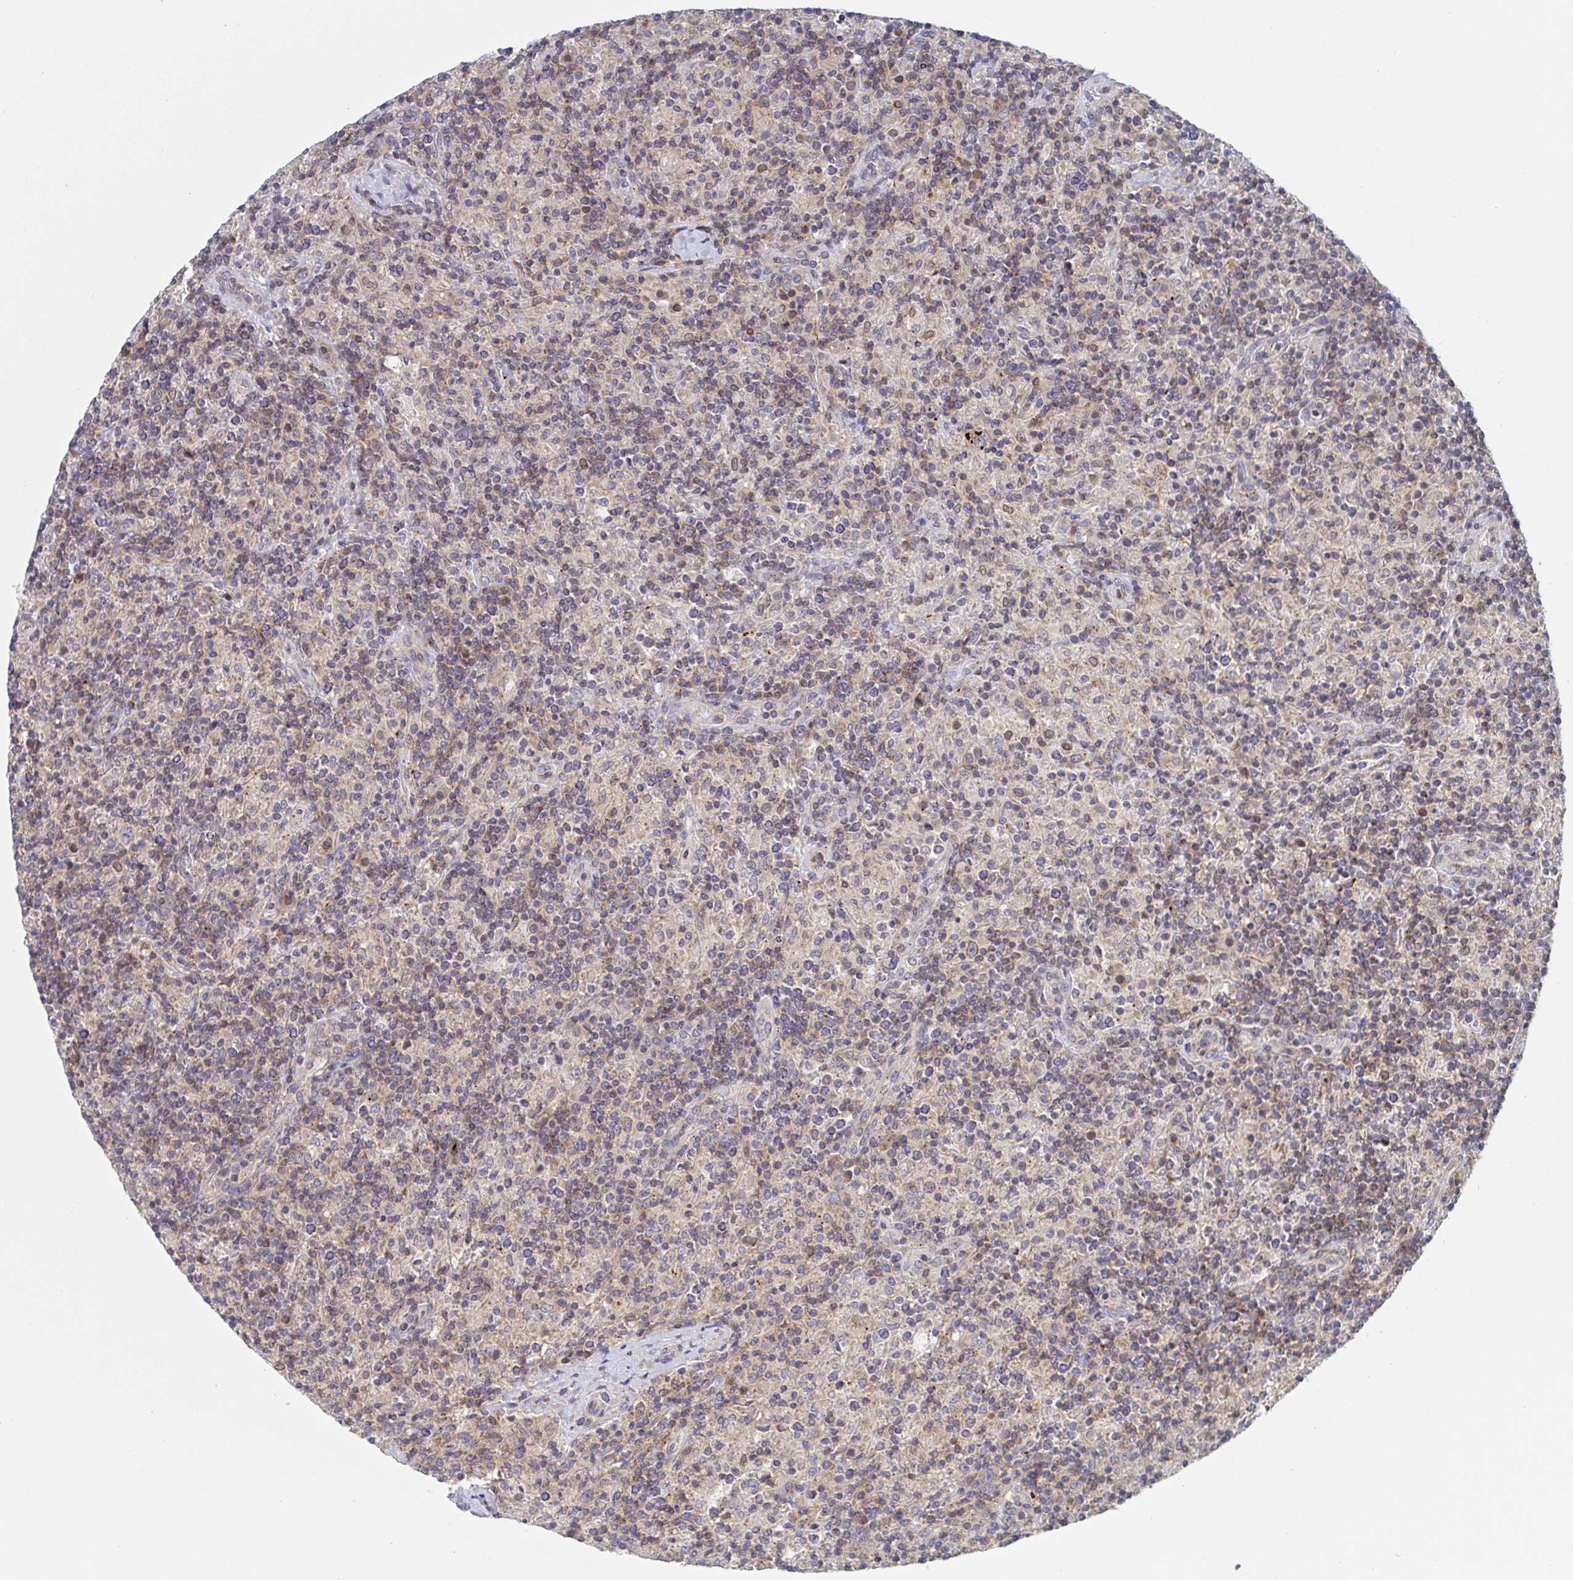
{"staining": {"intensity": "weak", "quantity": "<25%", "location": "cytoplasmic/membranous"}, "tissue": "lymphoma", "cell_type": "Tumor cells", "image_type": "cancer", "snomed": [{"axis": "morphology", "description": "Hodgkin's disease, NOS"}, {"axis": "topography", "description": "Lymph node"}], "caption": "This micrograph is of lymphoma stained with immunohistochemistry (IHC) to label a protein in brown with the nuclei are counter-stained blue. There is no positivity in tumor cells.", "gene": "TUFT1", "patient": {"sex": "male", "age": 70}}